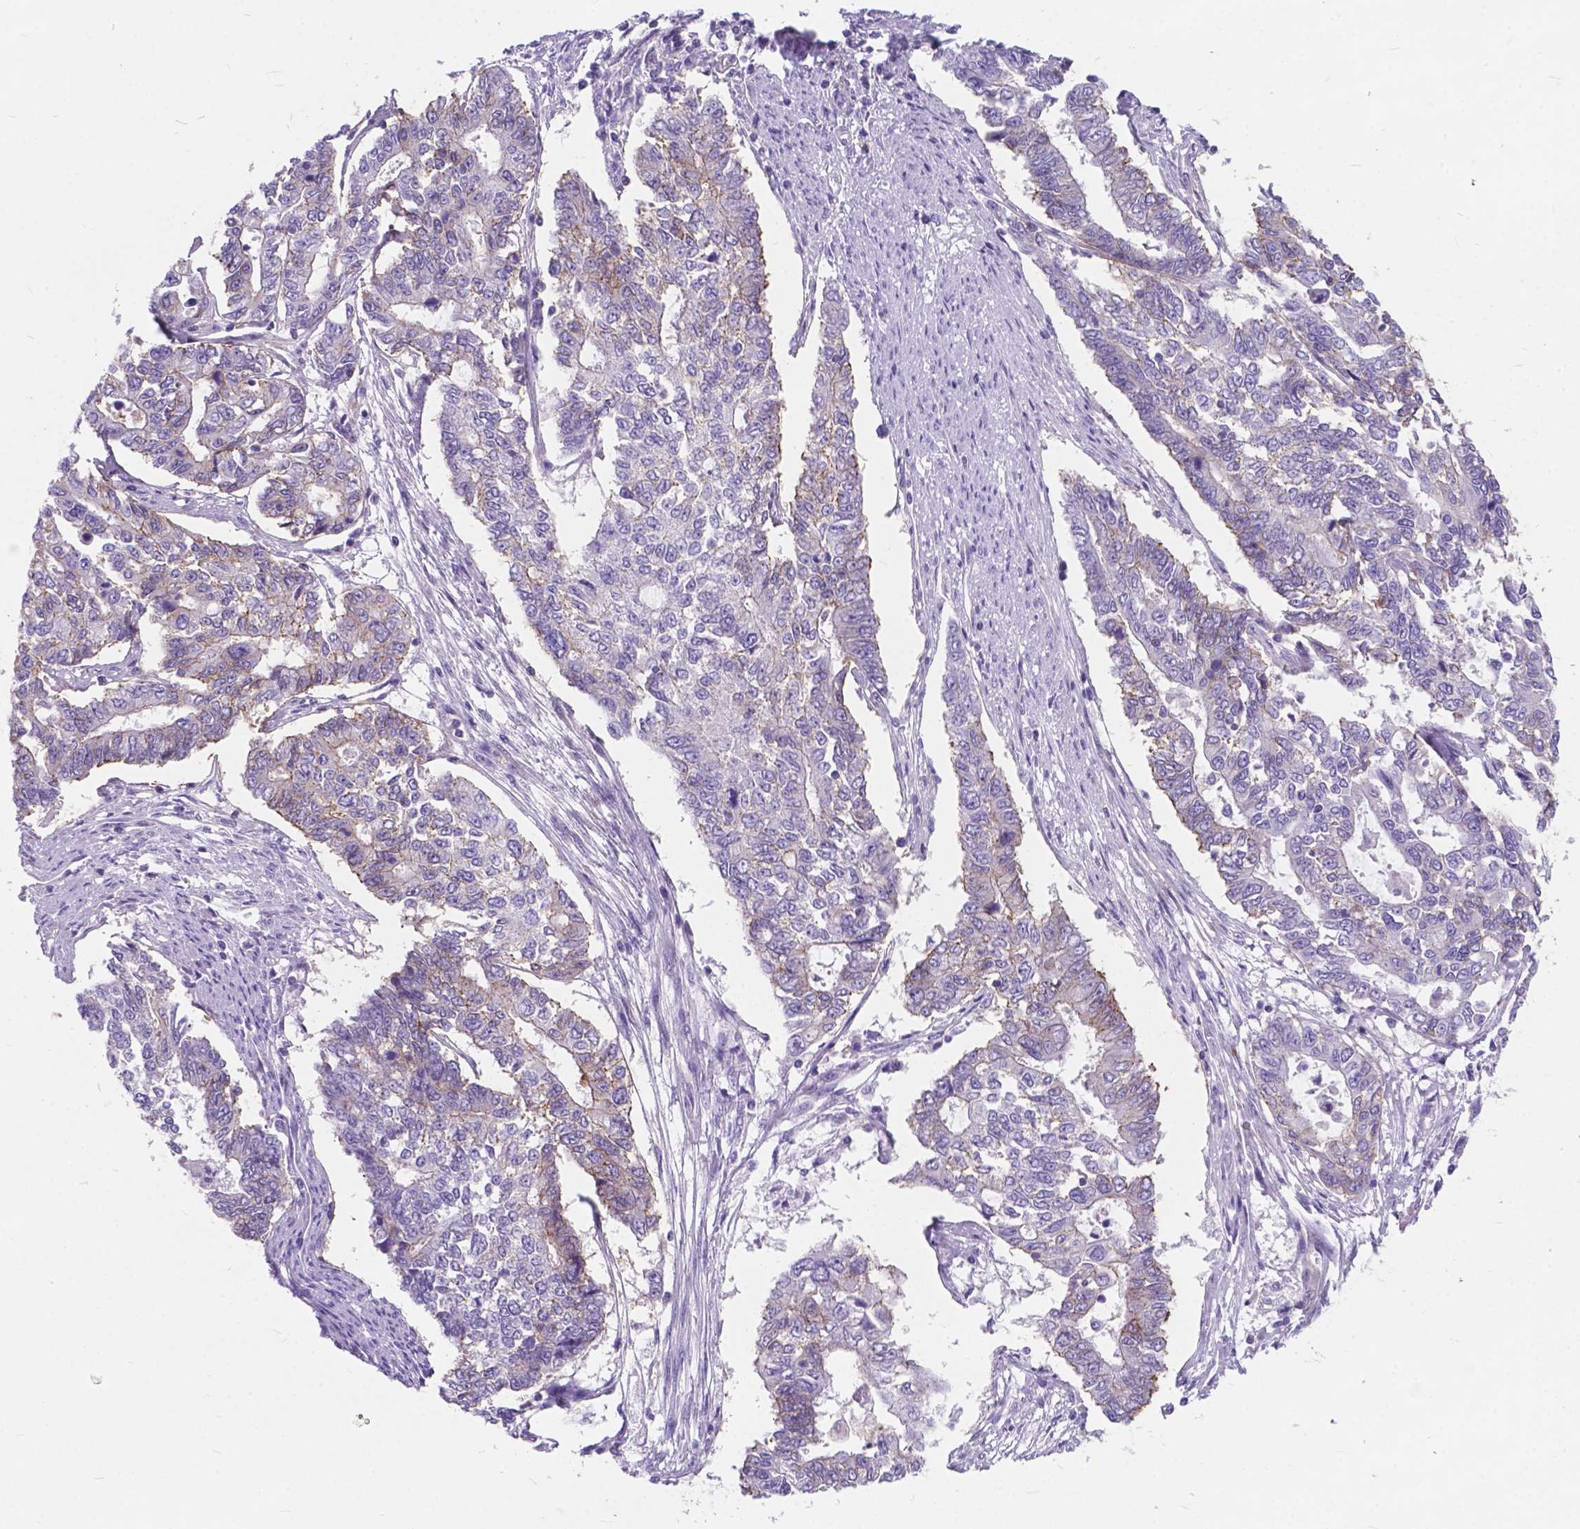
{"staining": {"intensity": "weak", "quantity": "<25%", "location": "cytoplasmic/membranous"}, "tissue": "endometrial cancer", "cell_type": "Tumor cells", "image_type": "cancer", "snomed": [{"axis": "morphology", "description": "Adenocarcinoma, NOS"}, {"axis": "topography", "description": "Uterus"}], "caption": "Immunohistochemical staining of human endometrial adenocarcinoma exhibits no significant staining in tumor cells.", "gene": "KIAA0040", "patient": {"sex": "female", "age": 59}}